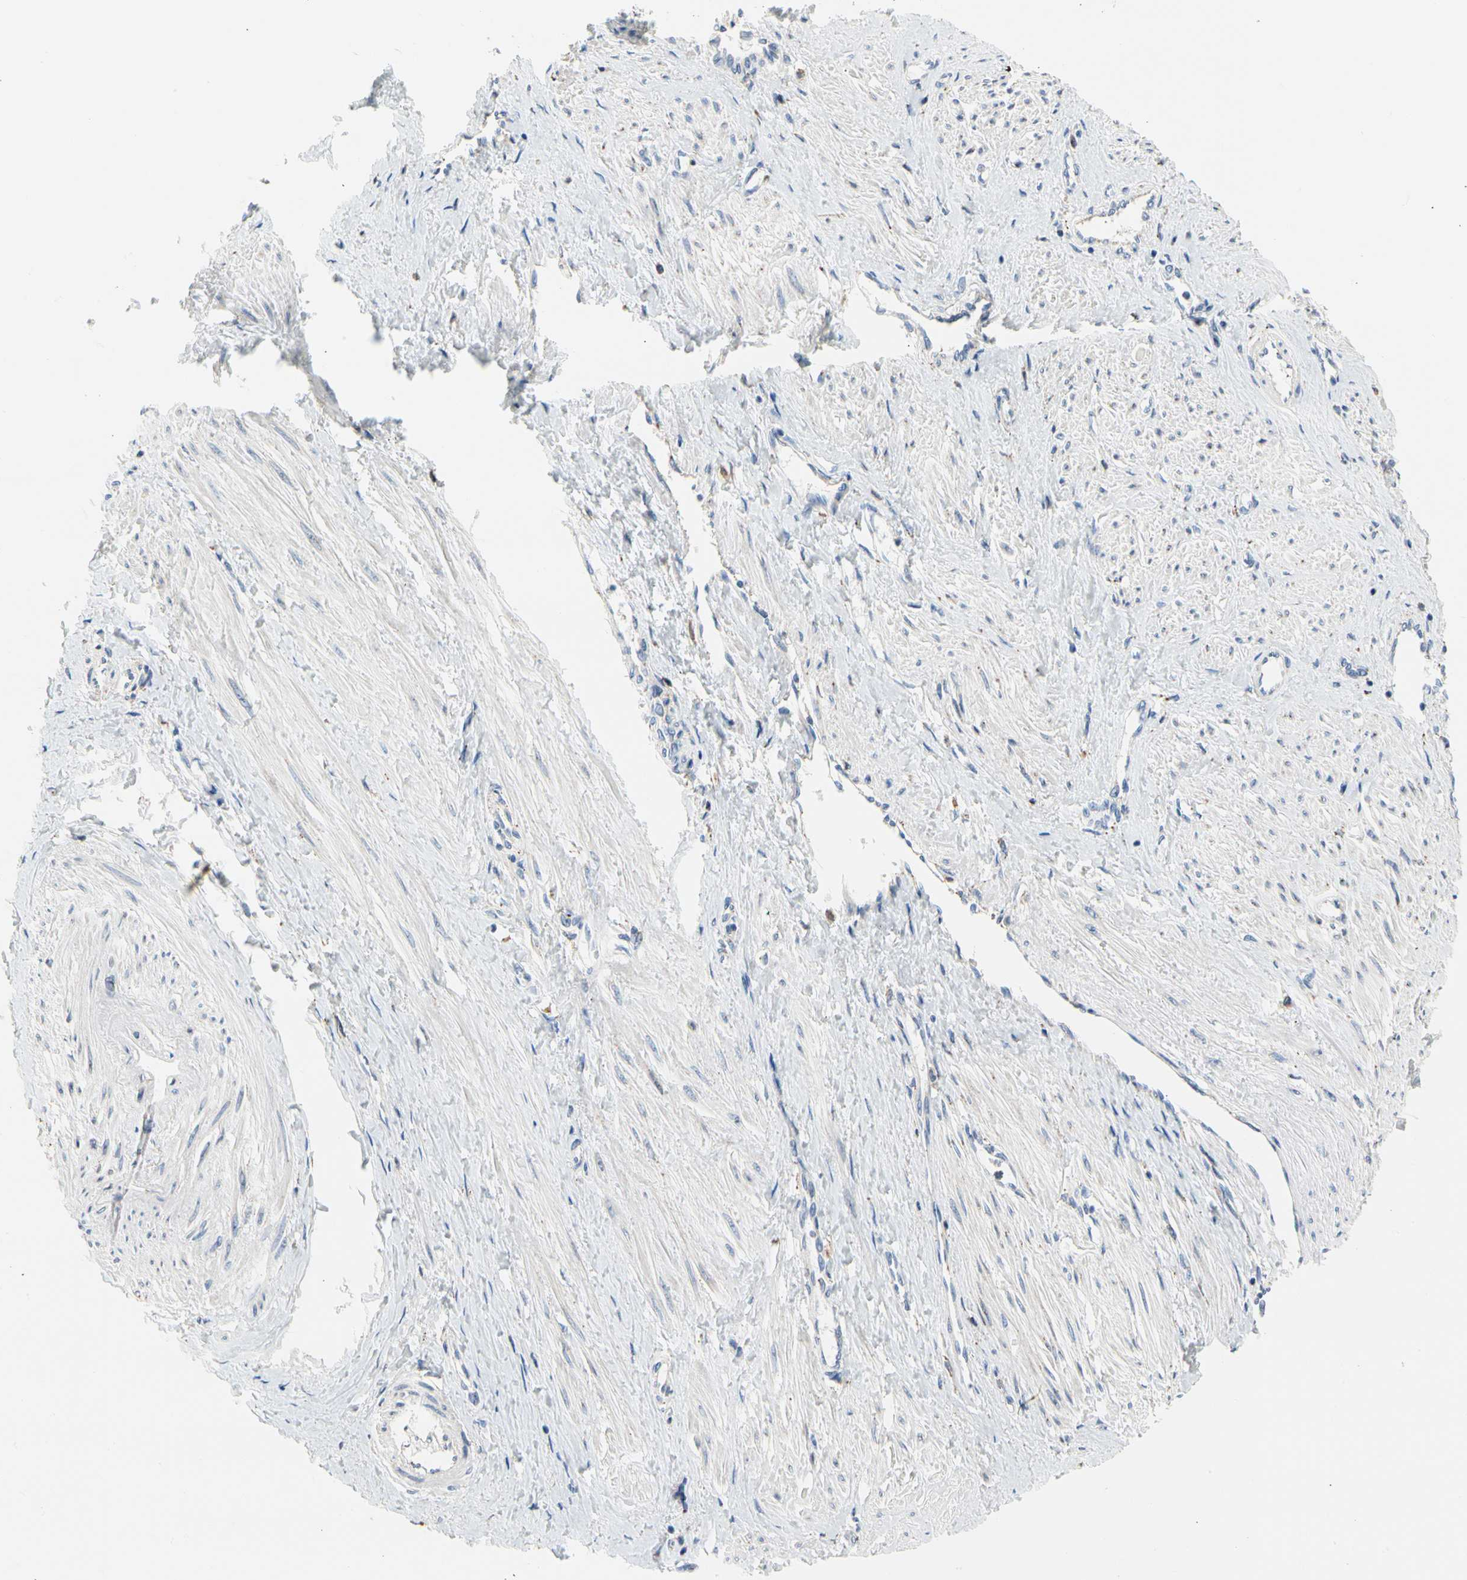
{"staining": {"intensity": "negative", "quantity": "none", "location": "none"}, "tissue": "smooth muscle", "cell_type": "Smooth muscle cells", "image_type": "normal", "snomed": [{"axis": "morphology", "description": "Normal tissue, NOS"}, {"axis": "topography", "description": "Smooth muscle"}, {"axis": "topography", "description": "Uterus"}], "caption": "Histopathology image shows no protein staining in smooth muscle cells of unremarkable smooth muscle. (DAB immunohistochemistry with hematoxylin counter stain).", "gene": "STXBP1", "patient": {"sex": "female", "age": 39}}